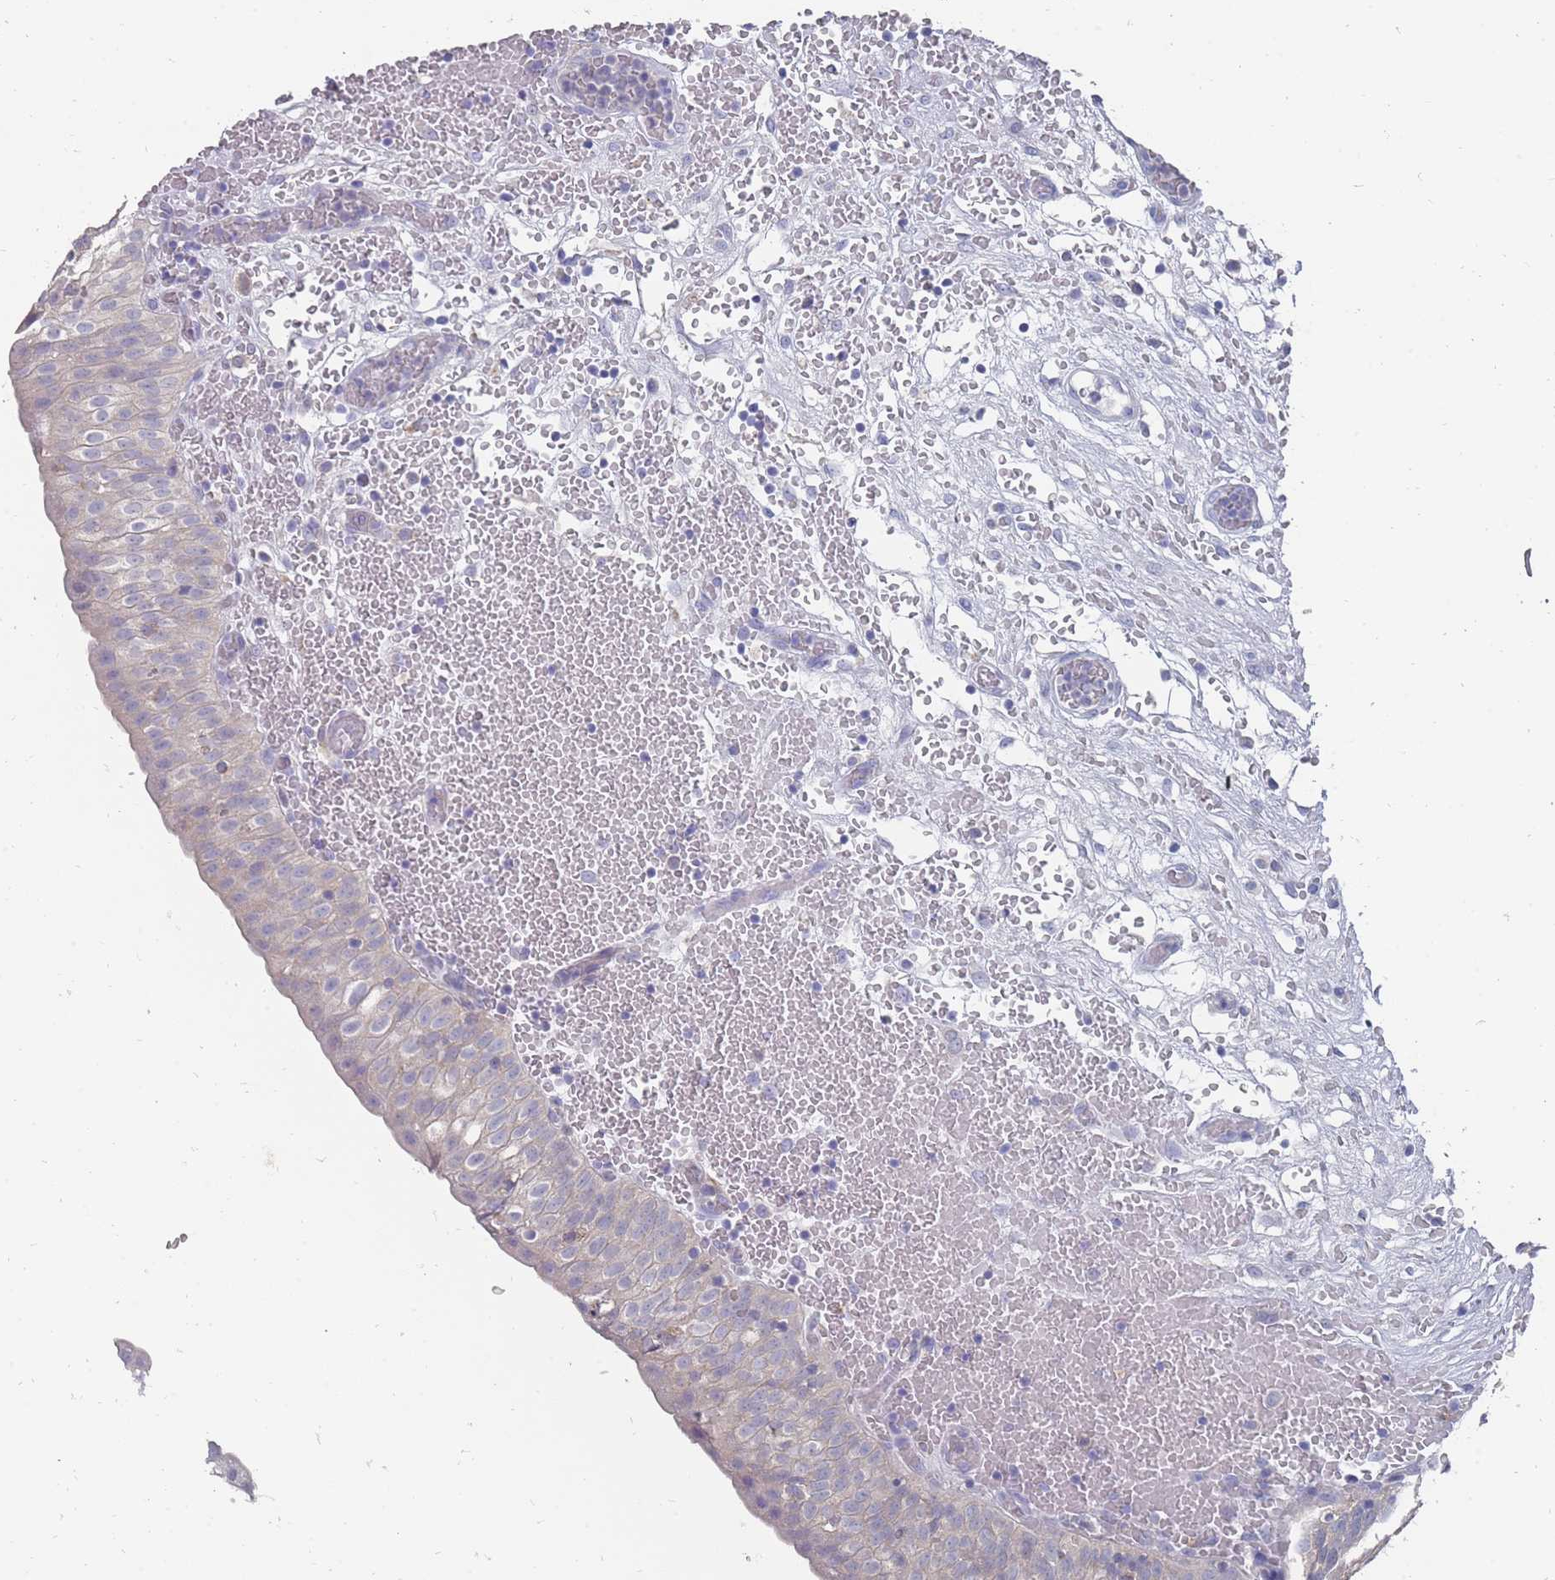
{"staining": {"intensity": "weak", "quantity": "25%-75%", "location": "cytoplasmic/membranous"}, "tissue": "urinary bladder", "cell_type": "Urothelial cells", "image_type": "normal", "snomed": [{"axis": "morphology", "description": "Normal tissue, NOS"}, {"axis": "topography", "description": "Urinary bladder"}], "caption": "Immunohistochemistry (IHC) (DAB (3,3'-diaminobenzidine)) staining of unremarkable urinary bladder demonstrates weak cytoplasmic/membranous protein staining in approximately 25%-75% of urothelial cells. Immunohistochemistry stains the protein of interest in brown and the nuclei are stained blue.", "gene": "OTULINL", "patient": {"sex": "male", "age": 55}}